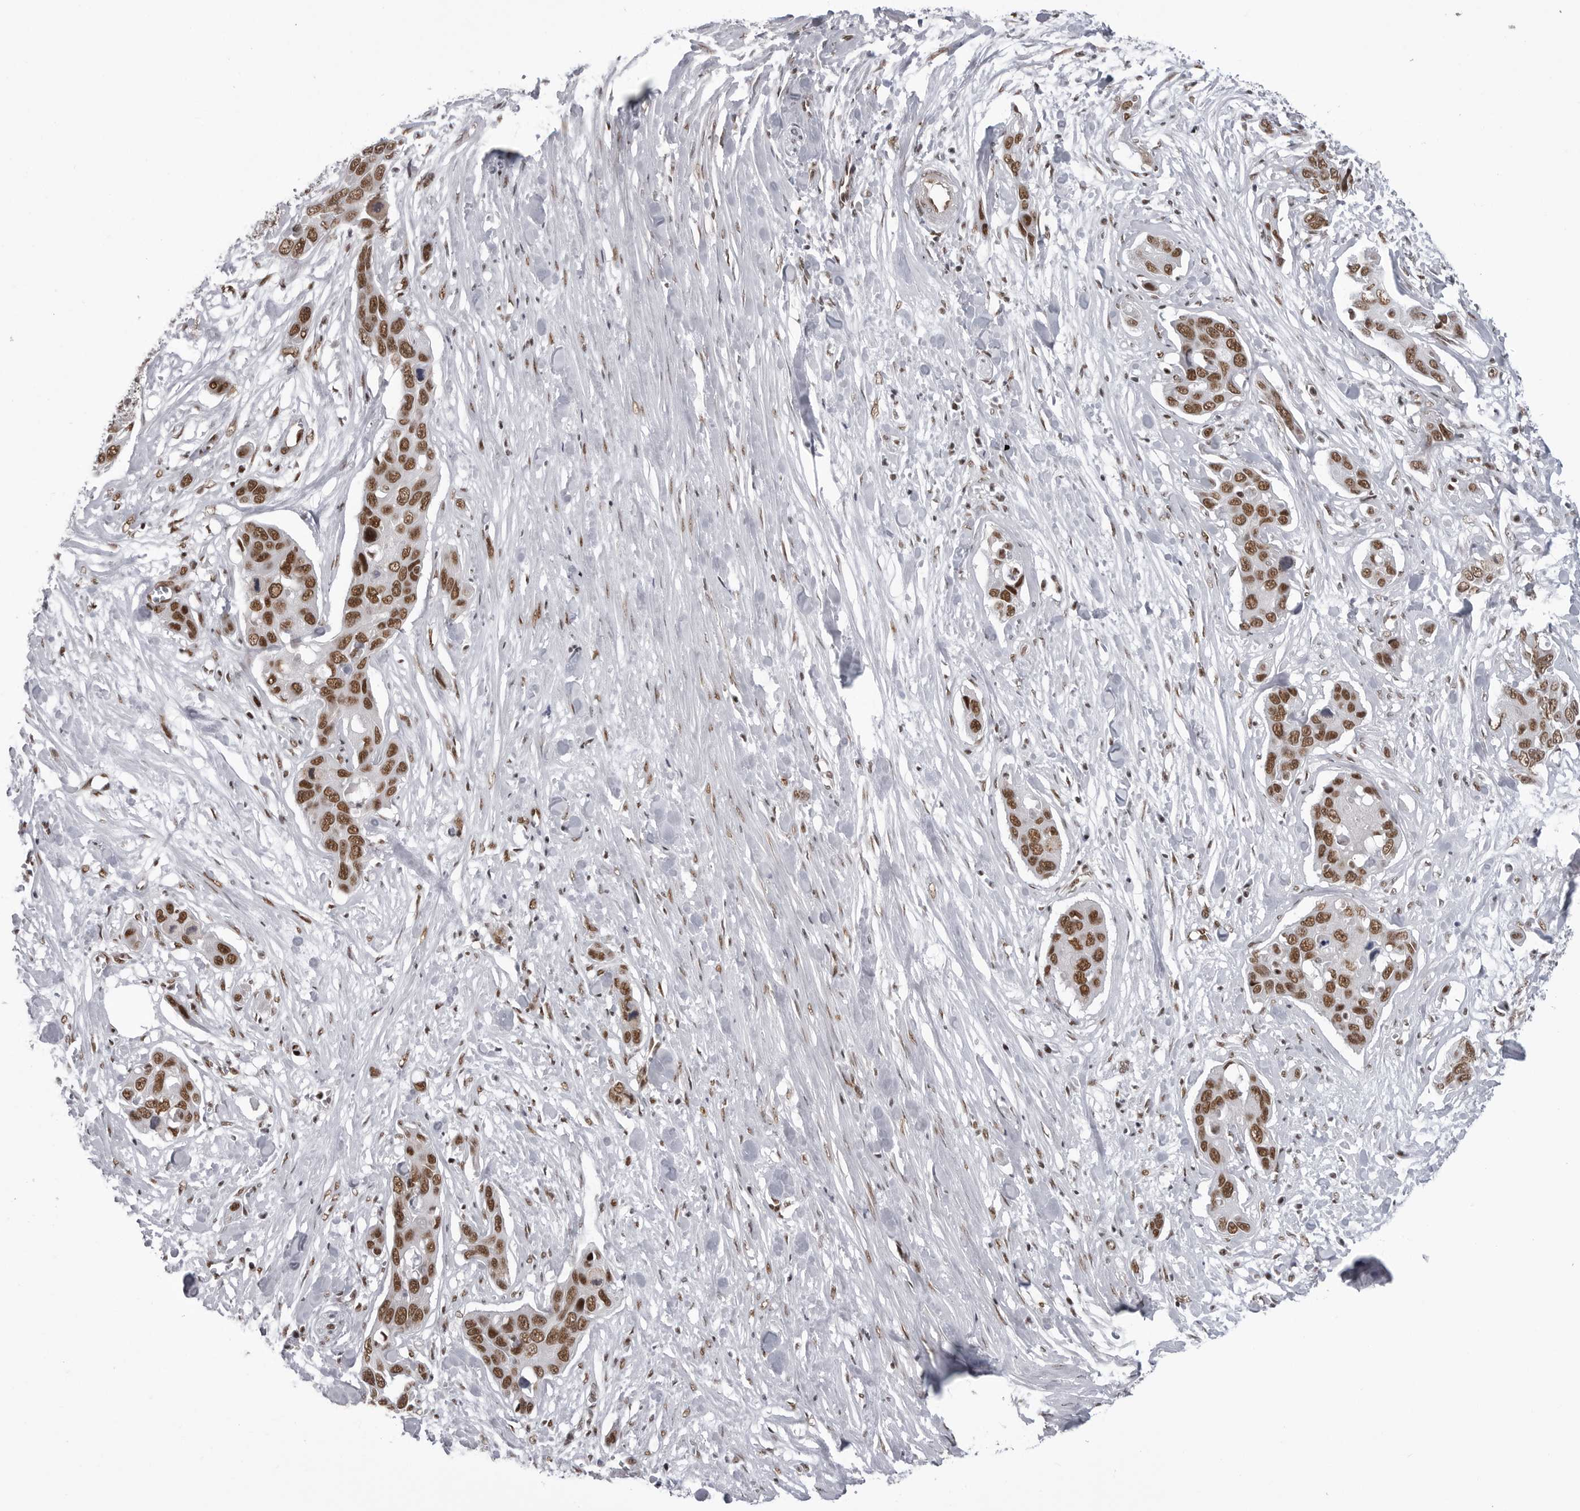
{"staining": {"intensity": "strong", "quantity": ">75%", "location": "nuclear"}, "tissue": "pancreatic cancer", "cell_type": "Tumor cells", "image_type": "cancer", "snomed": [{"axis": "morphology", "description": "Adenocarcinoma, NOS"}, {"axis": "topography", "description": "Pancreas"}], "caption": "A brown stain labels strong nuclear positivity of a protein in human adenocarcinoma (pancreatic) tumor cells. (DAB IHC, brown staining for protein, blue staining for nuclei).", "gene": "RNF26", "patient": {"sex": "female", "age": 60}}